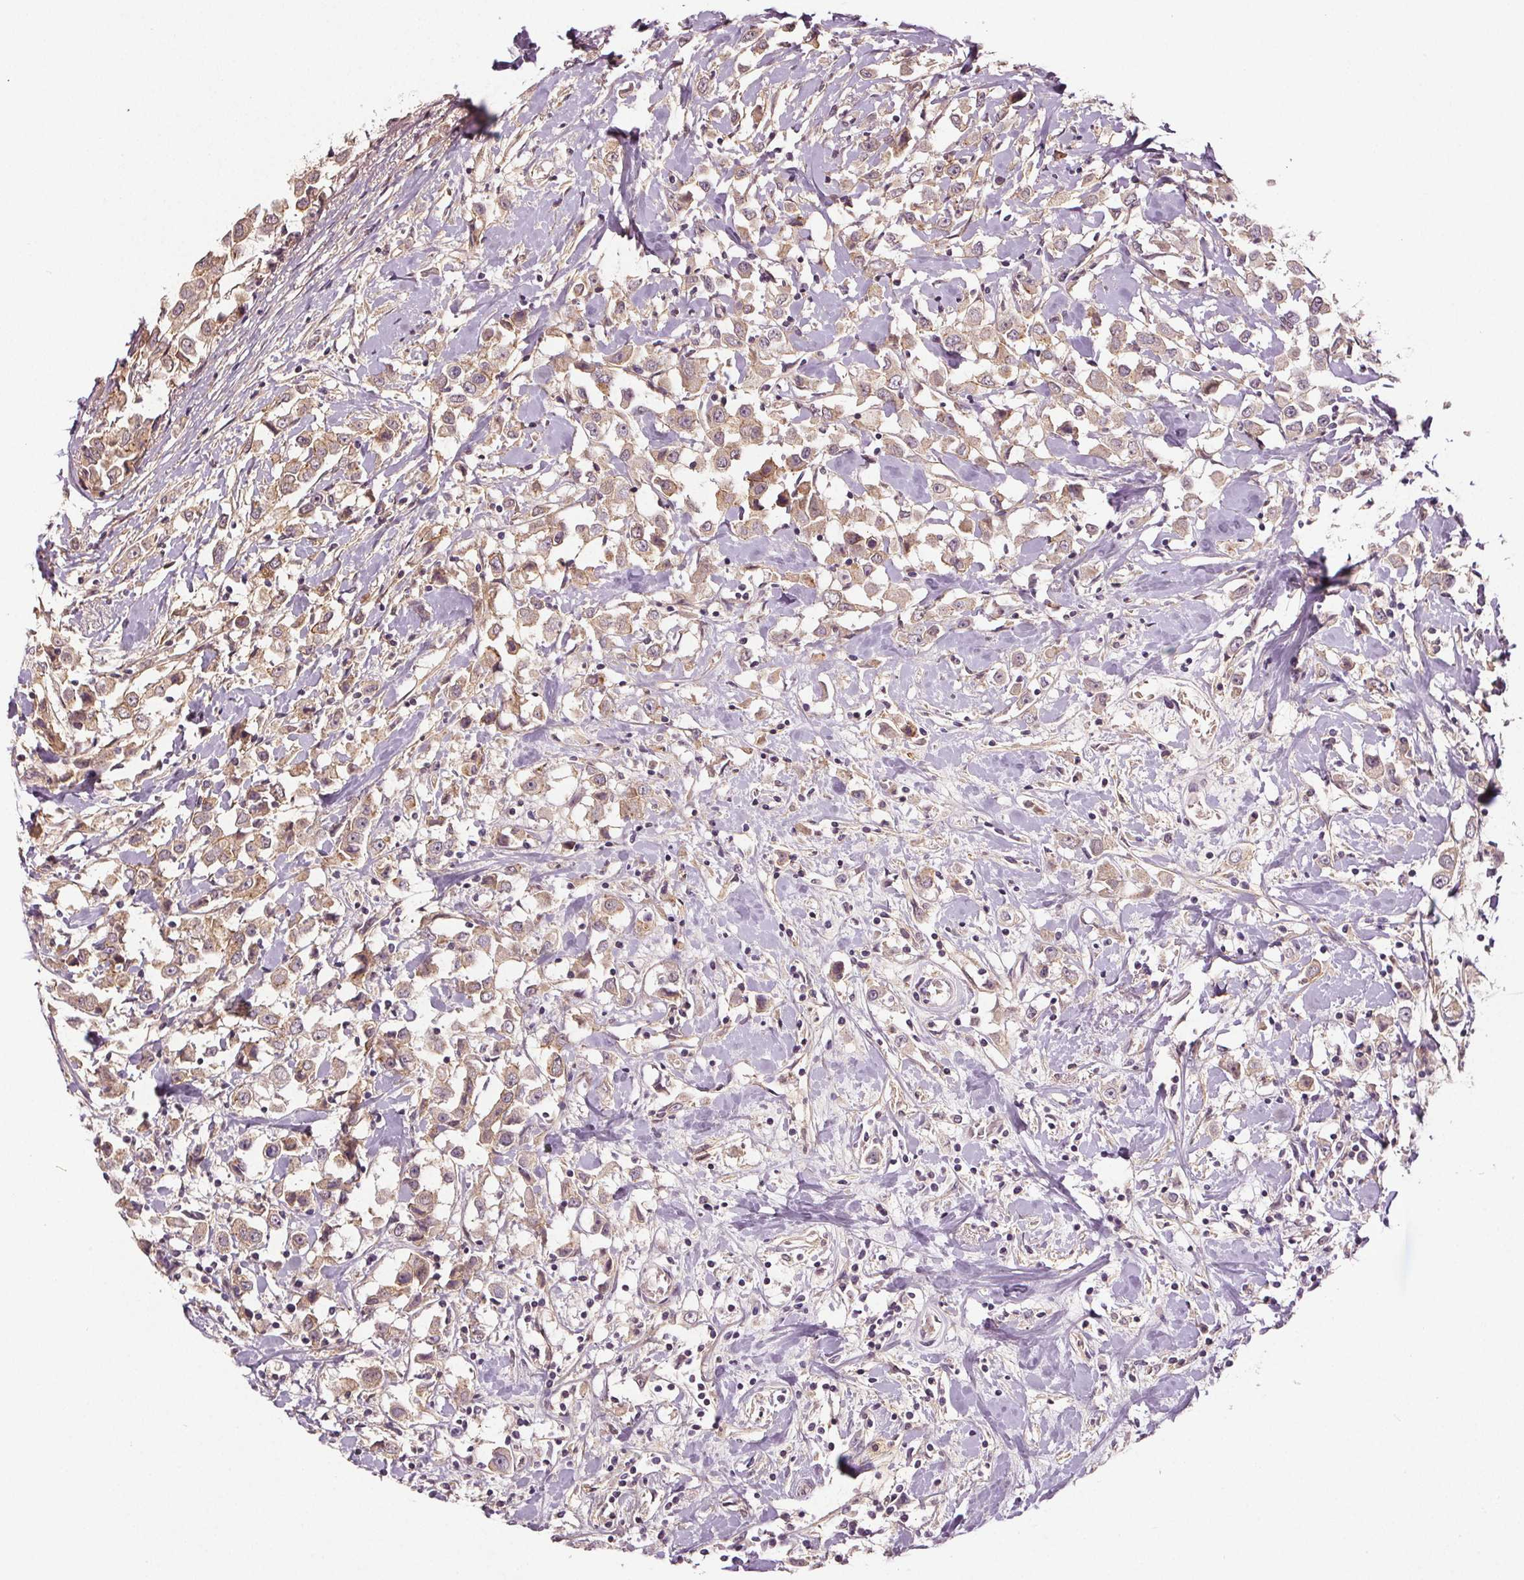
{"staining": {"intensity": "weak", "quantity": "25%-75%", "location": "cytoplasmic/membranous"}, "tissue": "breast cancer", "cell_type": "Tumor cells", "image_type": "cancer", "snomed": [{"axis": "morphology", "description": "Duct carcinoma"}, {"axis": "topography", "description": "Breast"}], "caption": "Protein staining of breast intraductal carcinoma tissue demonstrates weak cytoplasmic/membranous positivity in approximately 25%-75% of tumor cells.", "gene": "EPHB3", "patient": {"sex": "female", "age": 61}}